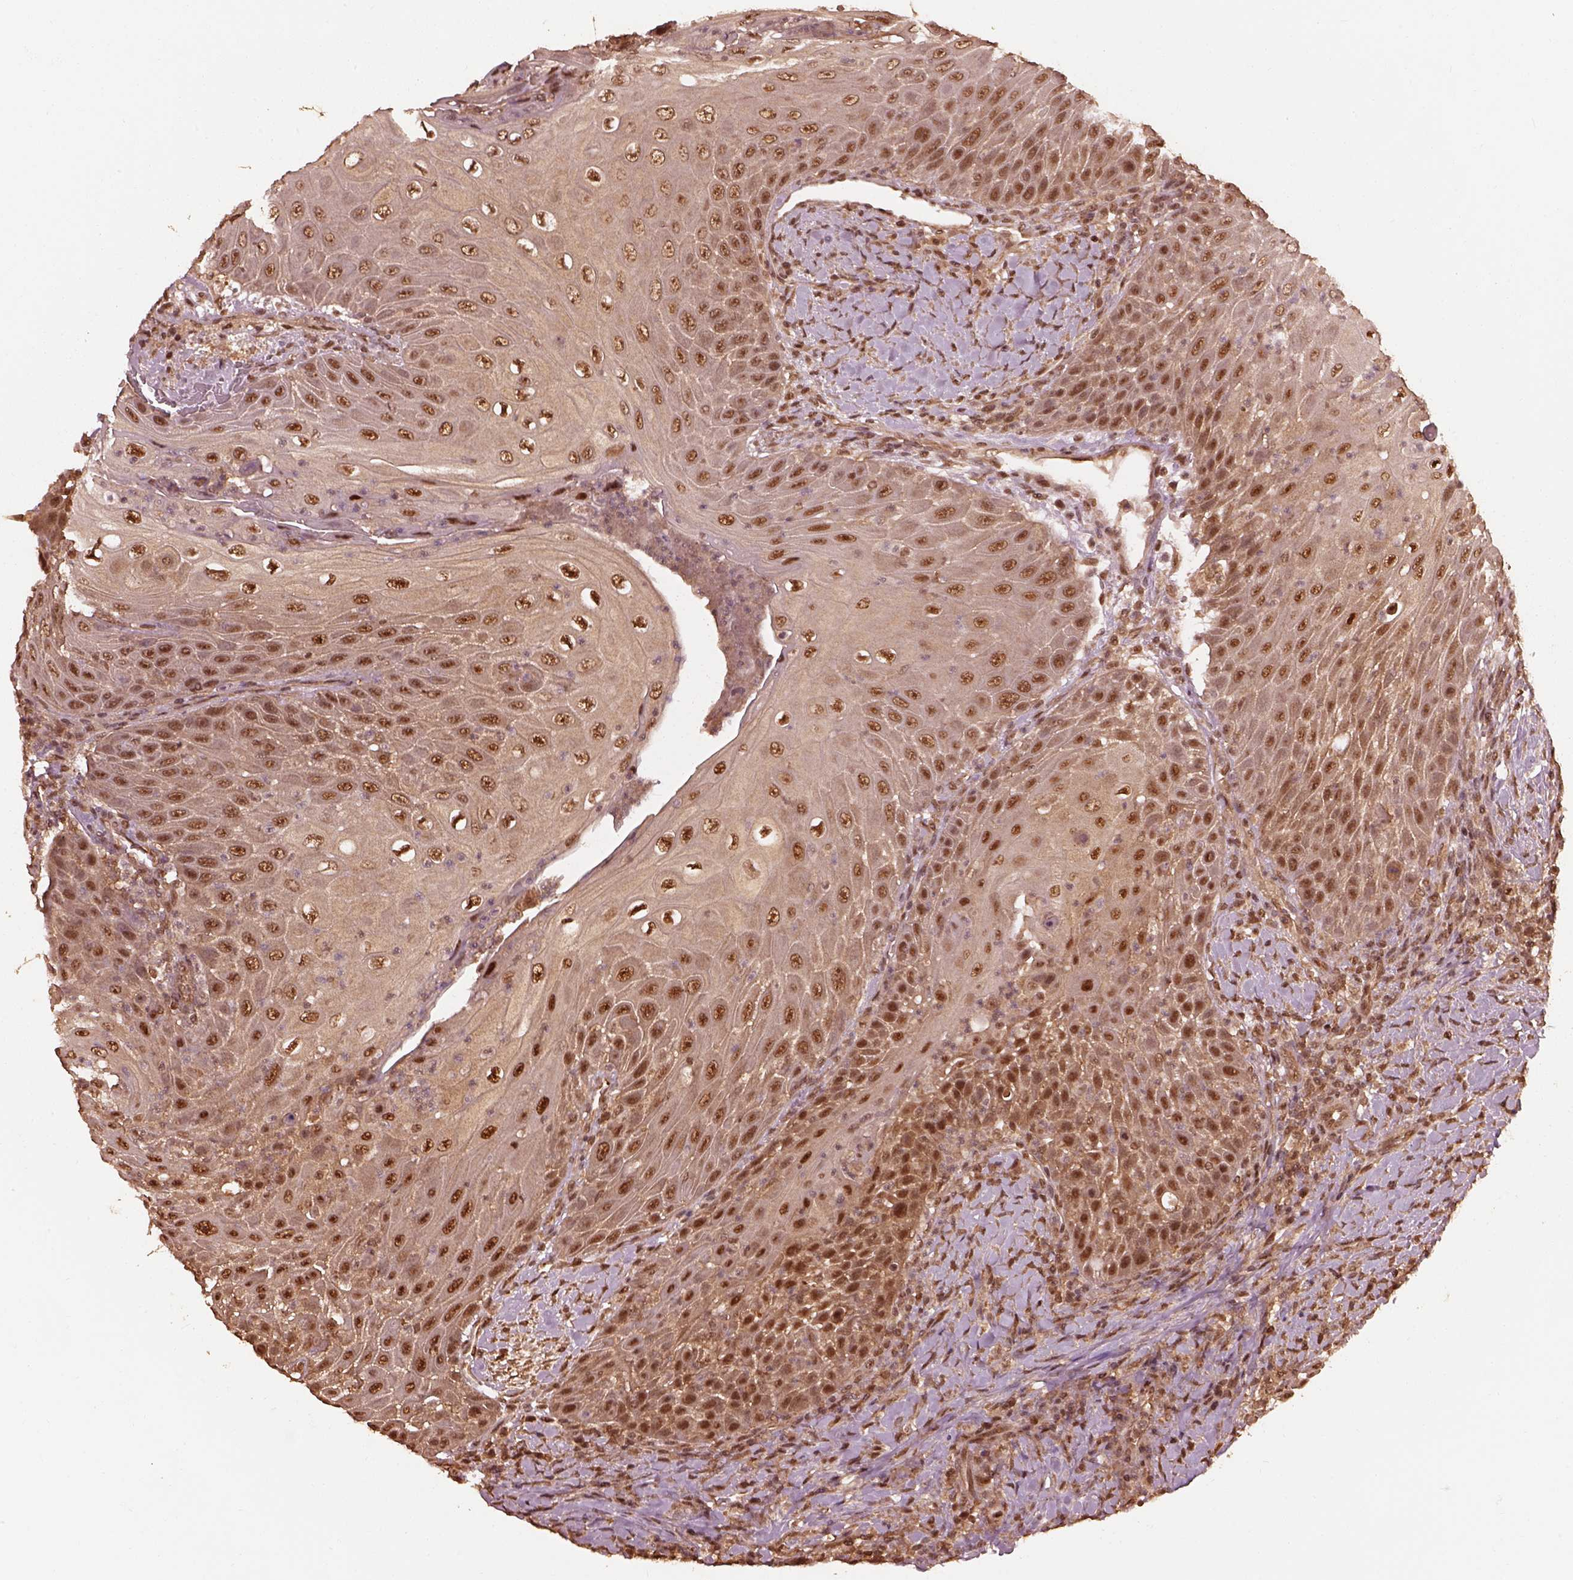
{"staining": {"intensity": "moderate", "quantity": ">75%", "location": "cytoplasmic/membranous,nuclear"}, "tissue": "head and neck cancer", "cell_type": "Tumor cells", "image_type": "cancer", "snomed": [{"axis": "morphology", "description": "Squamous cell carcinoma, NOS"}, {"axis": "topography", "description": "Head-Neck"}], "caption": "High-magnification brightfield microscopy of head and neck squamous cell carcinoma stained with DAB (3,3'-diaminobenzidine) (brown) and counterstained with hematoxylin (blue). tumor cells exhibit moderate cytoplasmic/membranous and nuclear positivity is appreciated in approximately>75% of cells.", "gene": "PSMC5", "patient": {"sex": "male", "age": 69}}